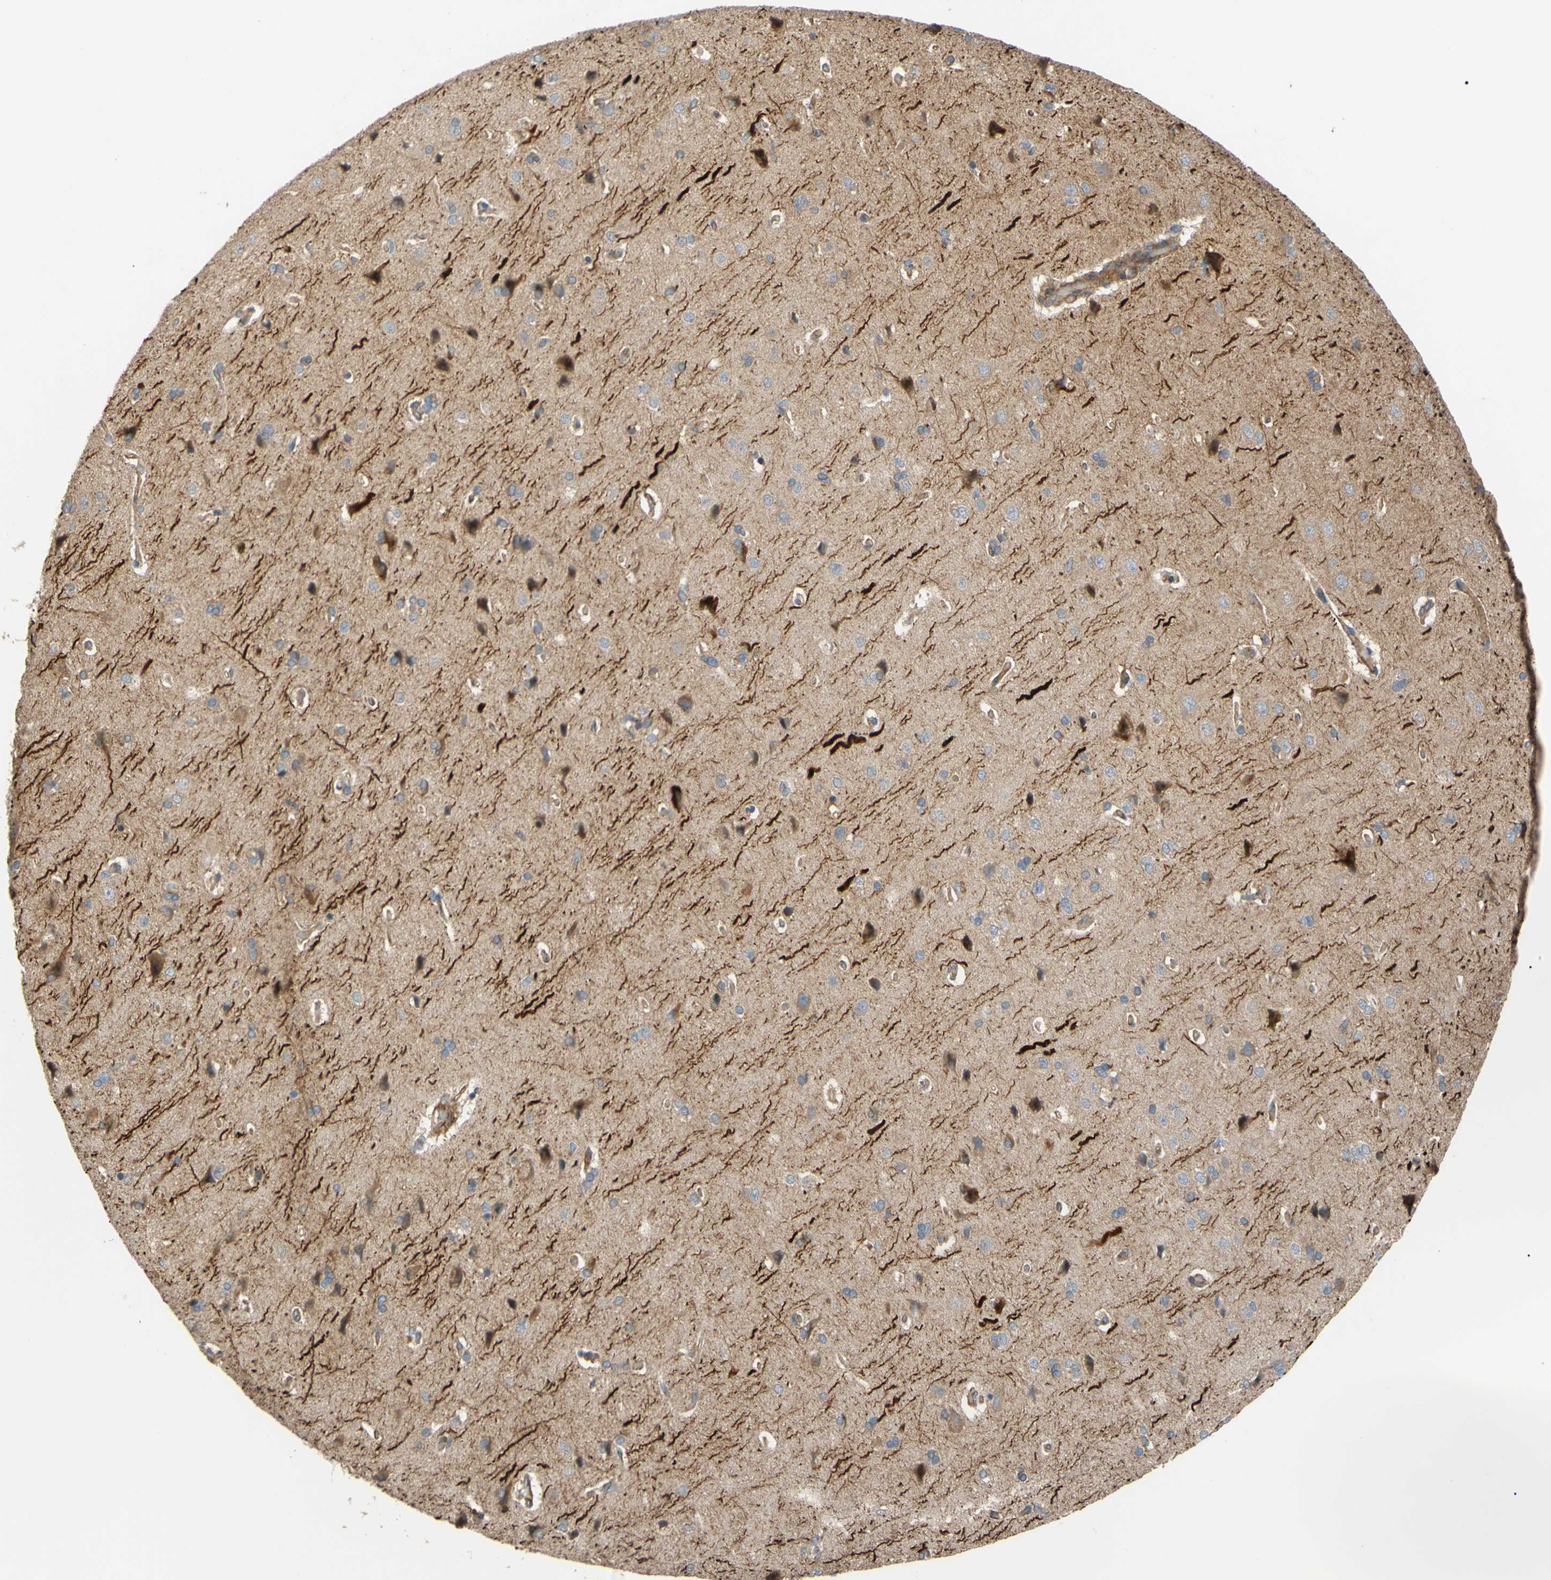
{"staining": {"intensity": "moderate", "quantity": ">75%", "location": "cytoplasmic/membranous"}, "tissue": "cerebral cortex", "cell_type": "Endothelial cells", "image_type": "normal", "snomed": [{"axis": "morphology", "description": "Normal tissue, NOS"}, {"axis": "topography", "description": "Cerebral cortex"}], "caption": "Endothelial cells exhibit medium levels of moderate cytoplasmic/membranous expression in approximately >75% of cells in benign cerebral cortex. (DAB (3,3'-diaminobenzidine) = brown stain, brightfield microscopy at high magnification).", "gene": "SPTLC1", "patient": {"sex": "male", "age": 62}}